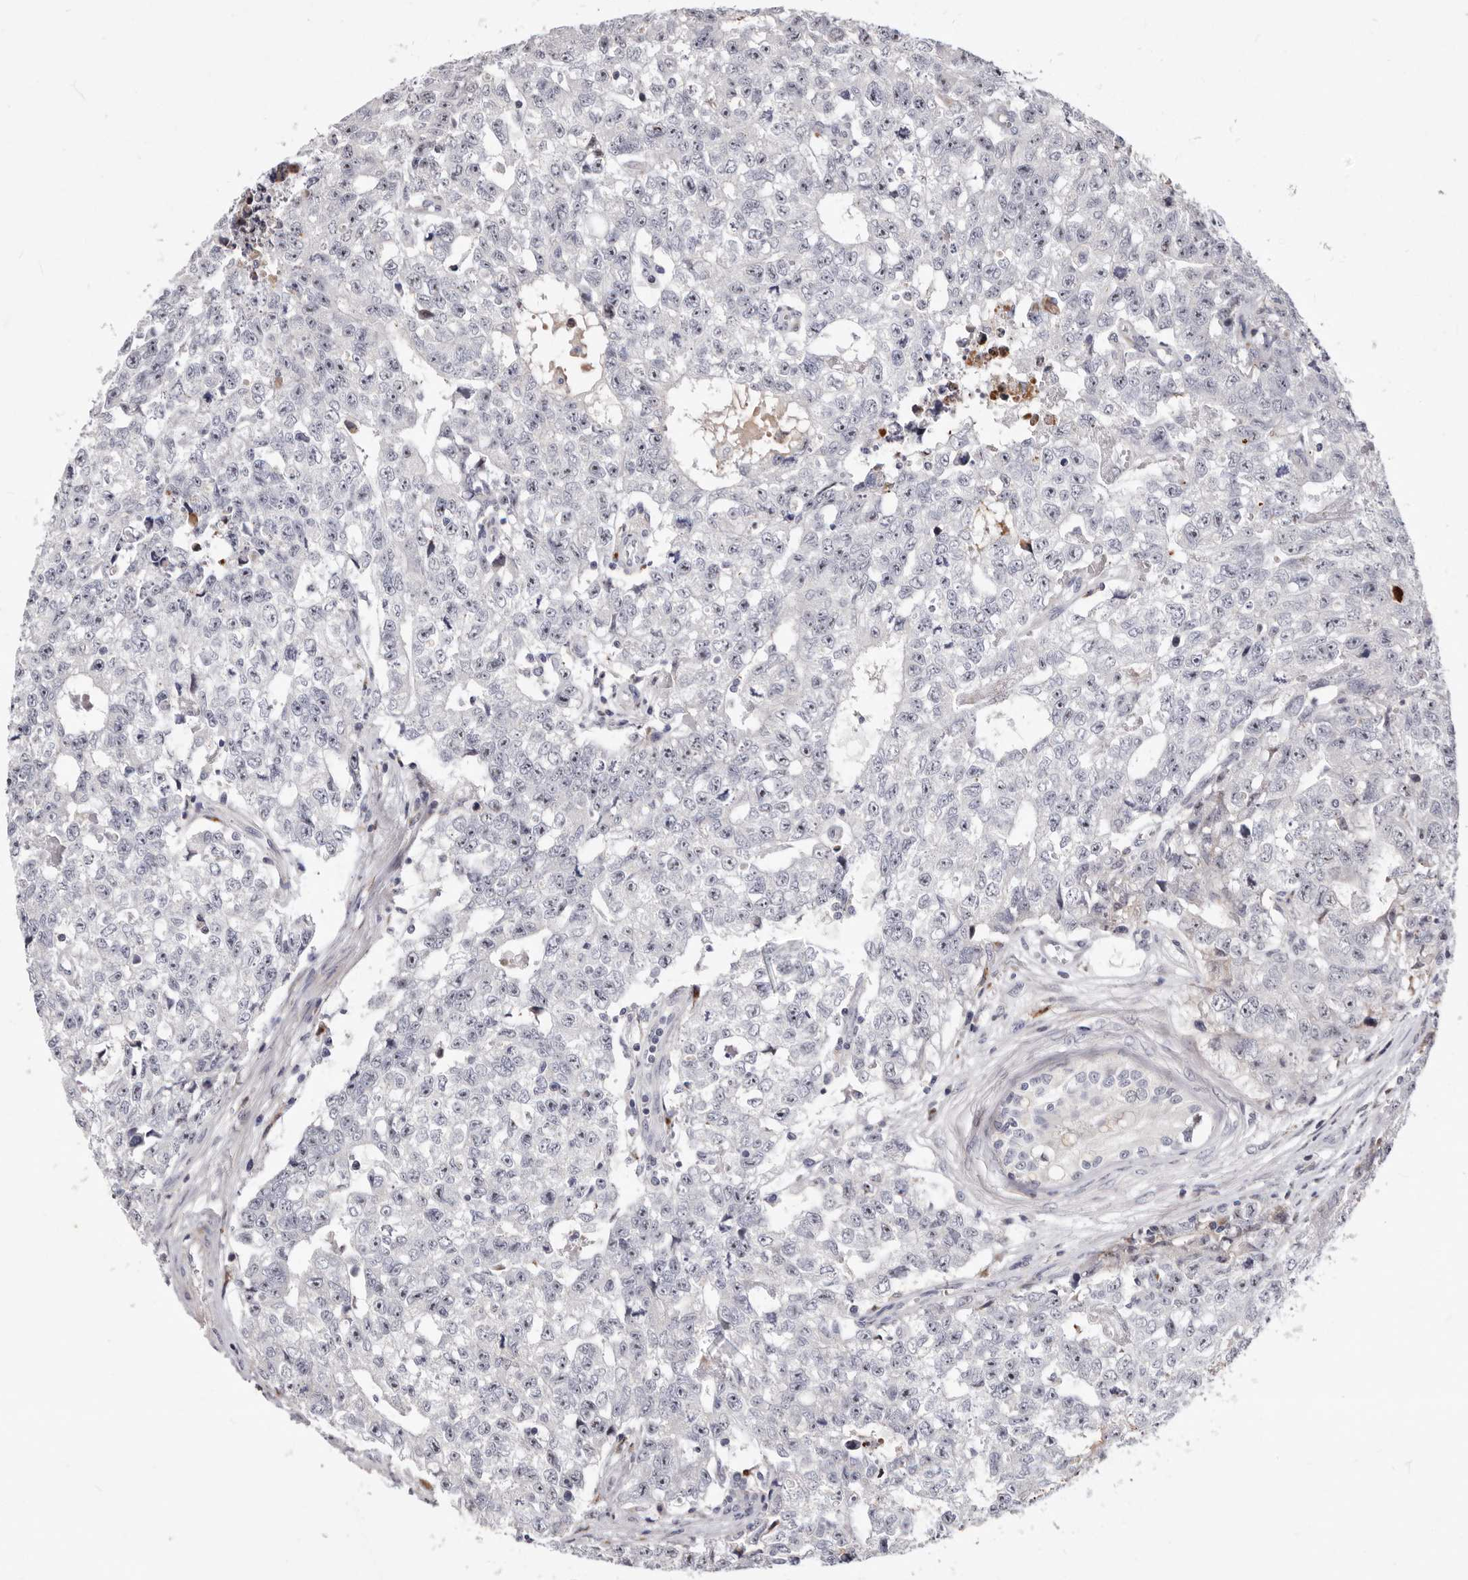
{"staining": {"intensity": "negative", "quantity": "none", "location": "none"}, "tissue": "testis cancer", "cell_type": "Tumor cells", "image_type": "cancer", "snomed": [{"axis": "morphology", "description": "Carcinoma, Embryonal, NOS"}, {"axis": "topography", "description": "Testis"}], "caption": "Immunohistochemistry (IHC) of embryonal carcinoma (testis) displays no staining in tumor cells. (DAB IHC, high magnification).", "gene": "NUBPL", "patient": {"sex": "male", "age": 28}}